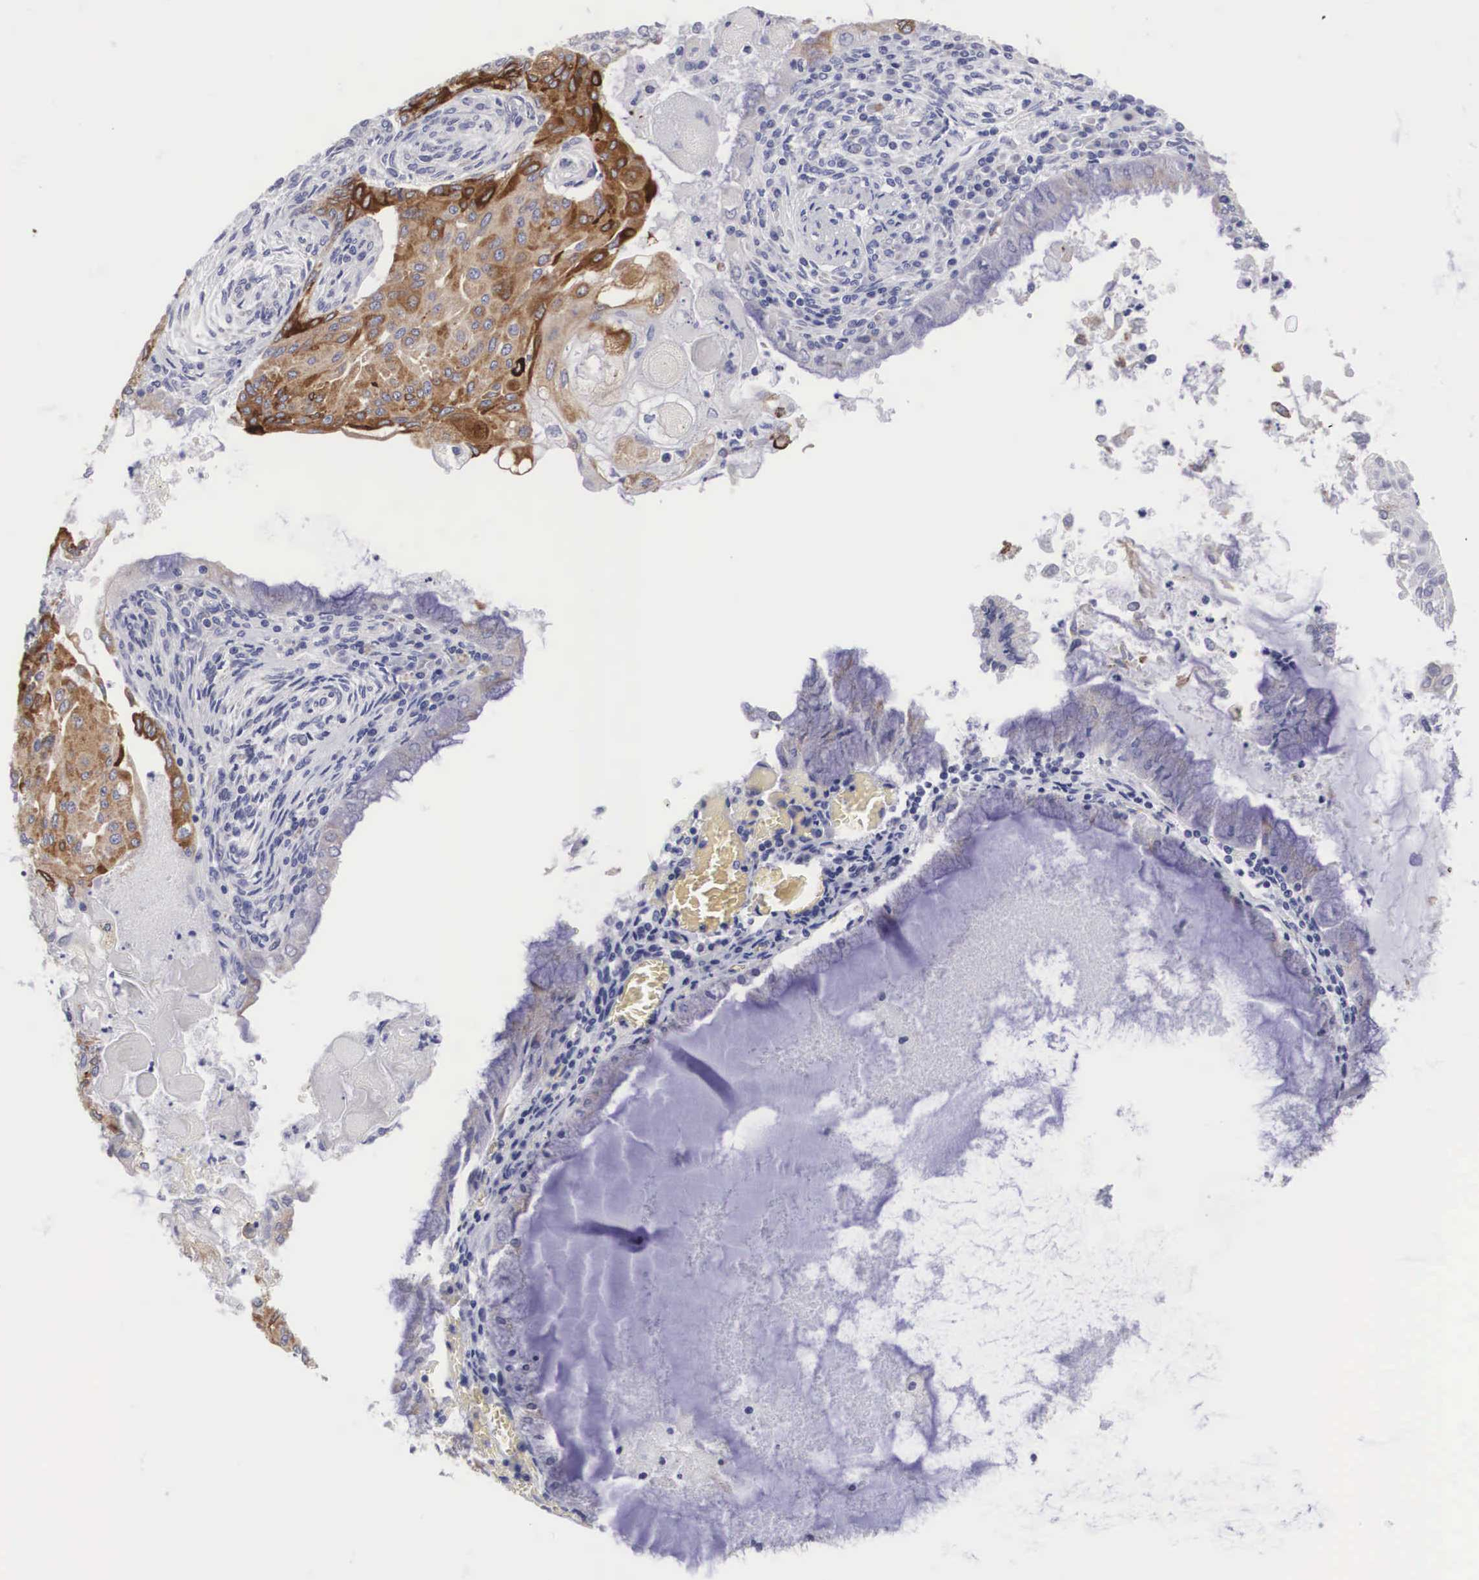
{"staining": {"intensity": "moderate", "quantity": "25%-75%", "location": "cytoplasmic/membranous"}, "tissue": "endometrial cancer", "cell_type": "Tumor cells", "image_type": "cancer", "snomed": [{"axis": "morphology", "description": "Adenocarcinoma, NOS"}, {"axis": "topography", "description": "Endometrium"}], "caption": "Adenocarcinoma (endometrial) was stained to show a protein in brown. There is medium levels of moderate cytoplasmic/membranous staining in about 25%-75% of tumor cells. The staining was performed using DAB (3,3'-diaminobenzidine), with brown indicating positive protein expression. Nuclei are stained blue with hematoxylin.", "gene": "ARMCX3", "patient": {"sex": "female", "age": 79}}